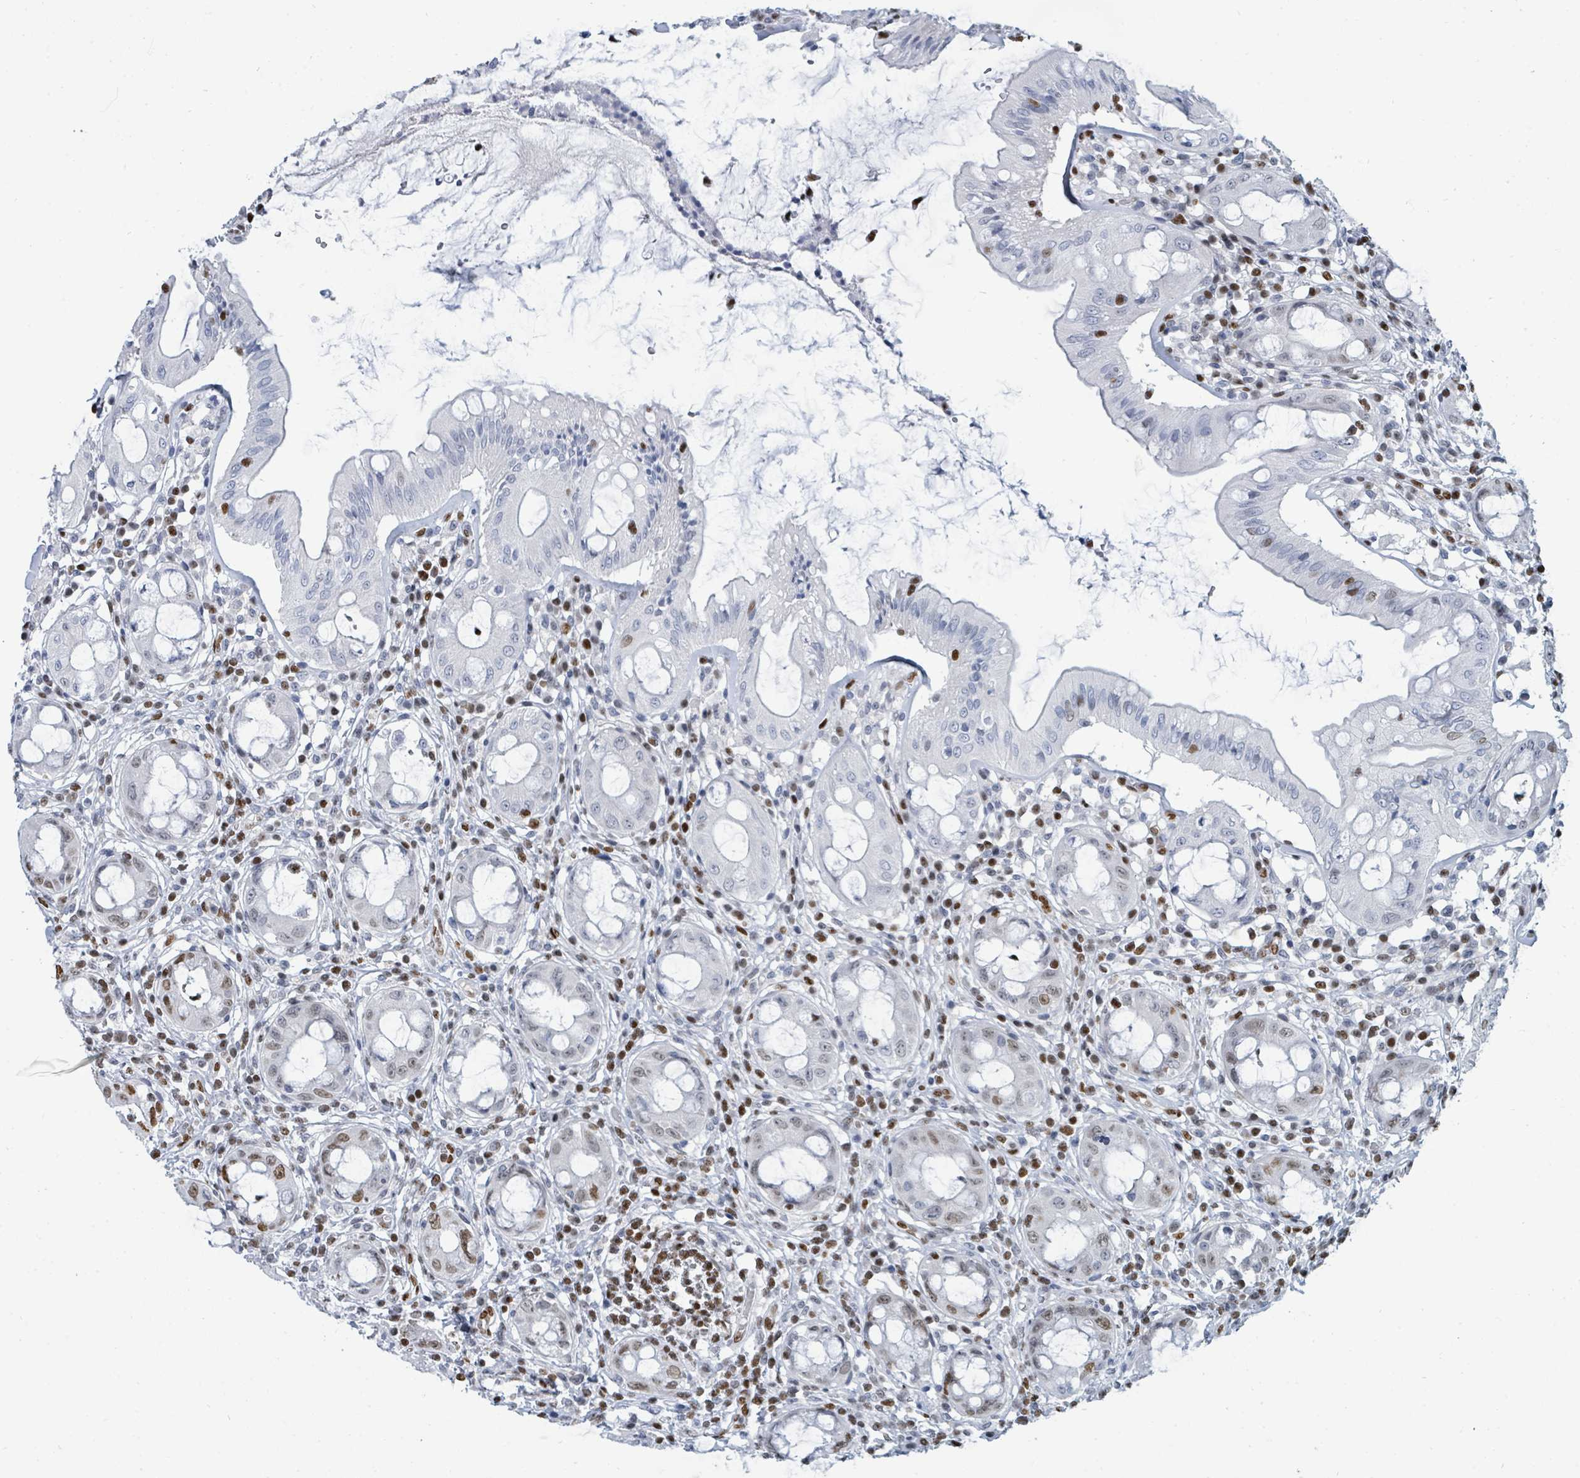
{"staining": {"intensity": "strong", "quantity": "<25%", "location": "nuclear"}, "tissue": "rectum", "cell_type": "Glandular cells", "image_type": "normal", "snomed": [{"axis": "morphology", "description": "Normal tissue, NOS"}, {"axis": "topography", "description": "Rectum"}], "caption": "Immunohistochemical staining of unremarkable human rectum exhibits strong nuclear protein staining in about <25% of glandular cells.", "gene": "SUMO2", "patient": {"sex": "female", "age": 57}}